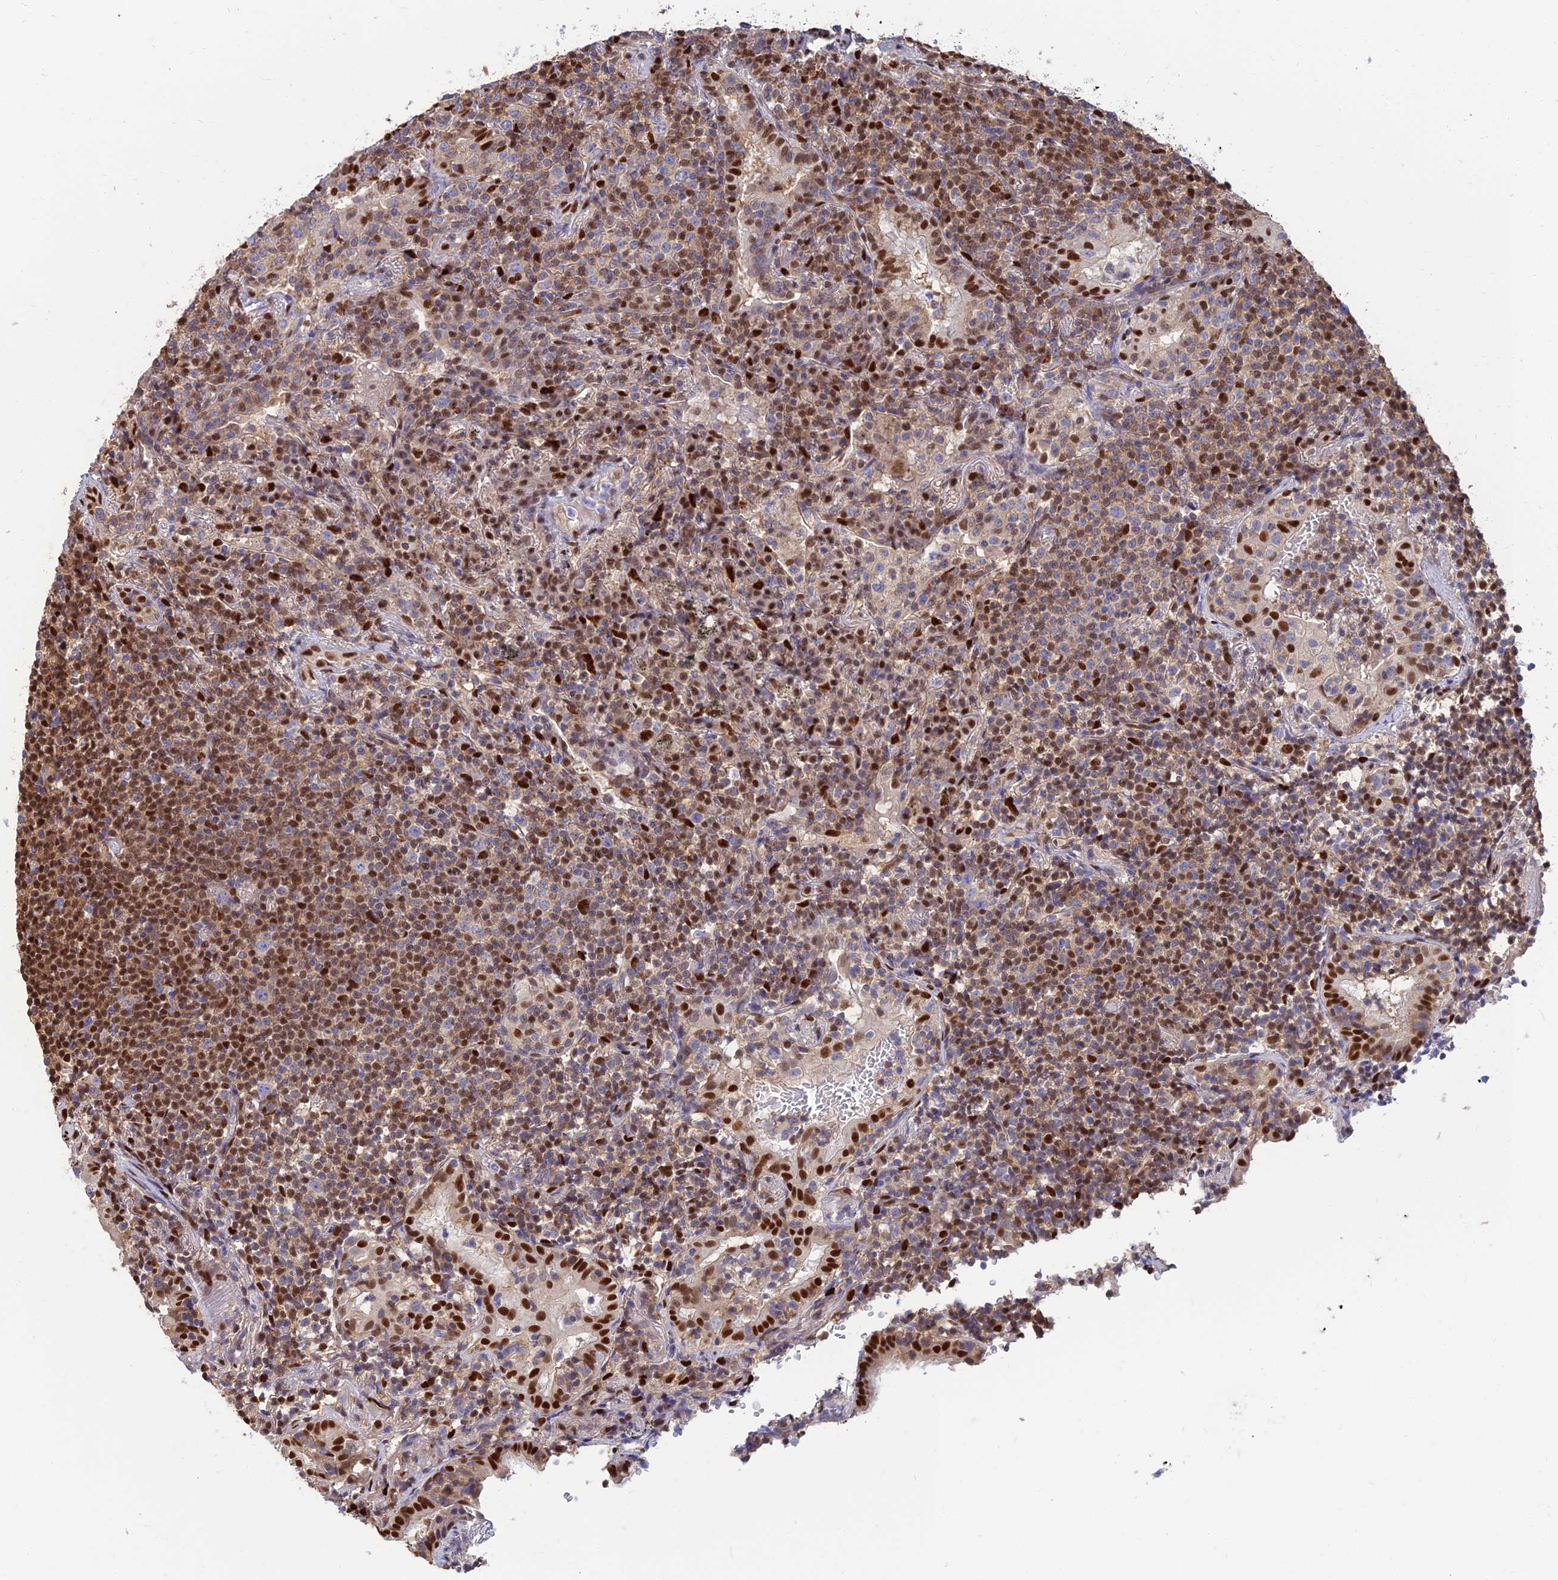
{"staining": {"intensity": "strong", "quantity": "25%-75%", "location": "nuclear"}, "tissue": "lymphoma", "cell_type": "Tumor cells", "image_type": "cancer", "snomed": [{"axis": "morphology", "description": "Malignant lymphoma, non-Hodgkin's type, Low grade"}, {"axis": "topography", "description": "Lung"}], "caption": "Tumor cells show high levels of strong nuclear staining in about 25%-75% of cells in low-grade malignant lymphoma, non-Hodgkin's type.", "gene": "DNPEP", "patient": {"sex": "female", "age": 71}}